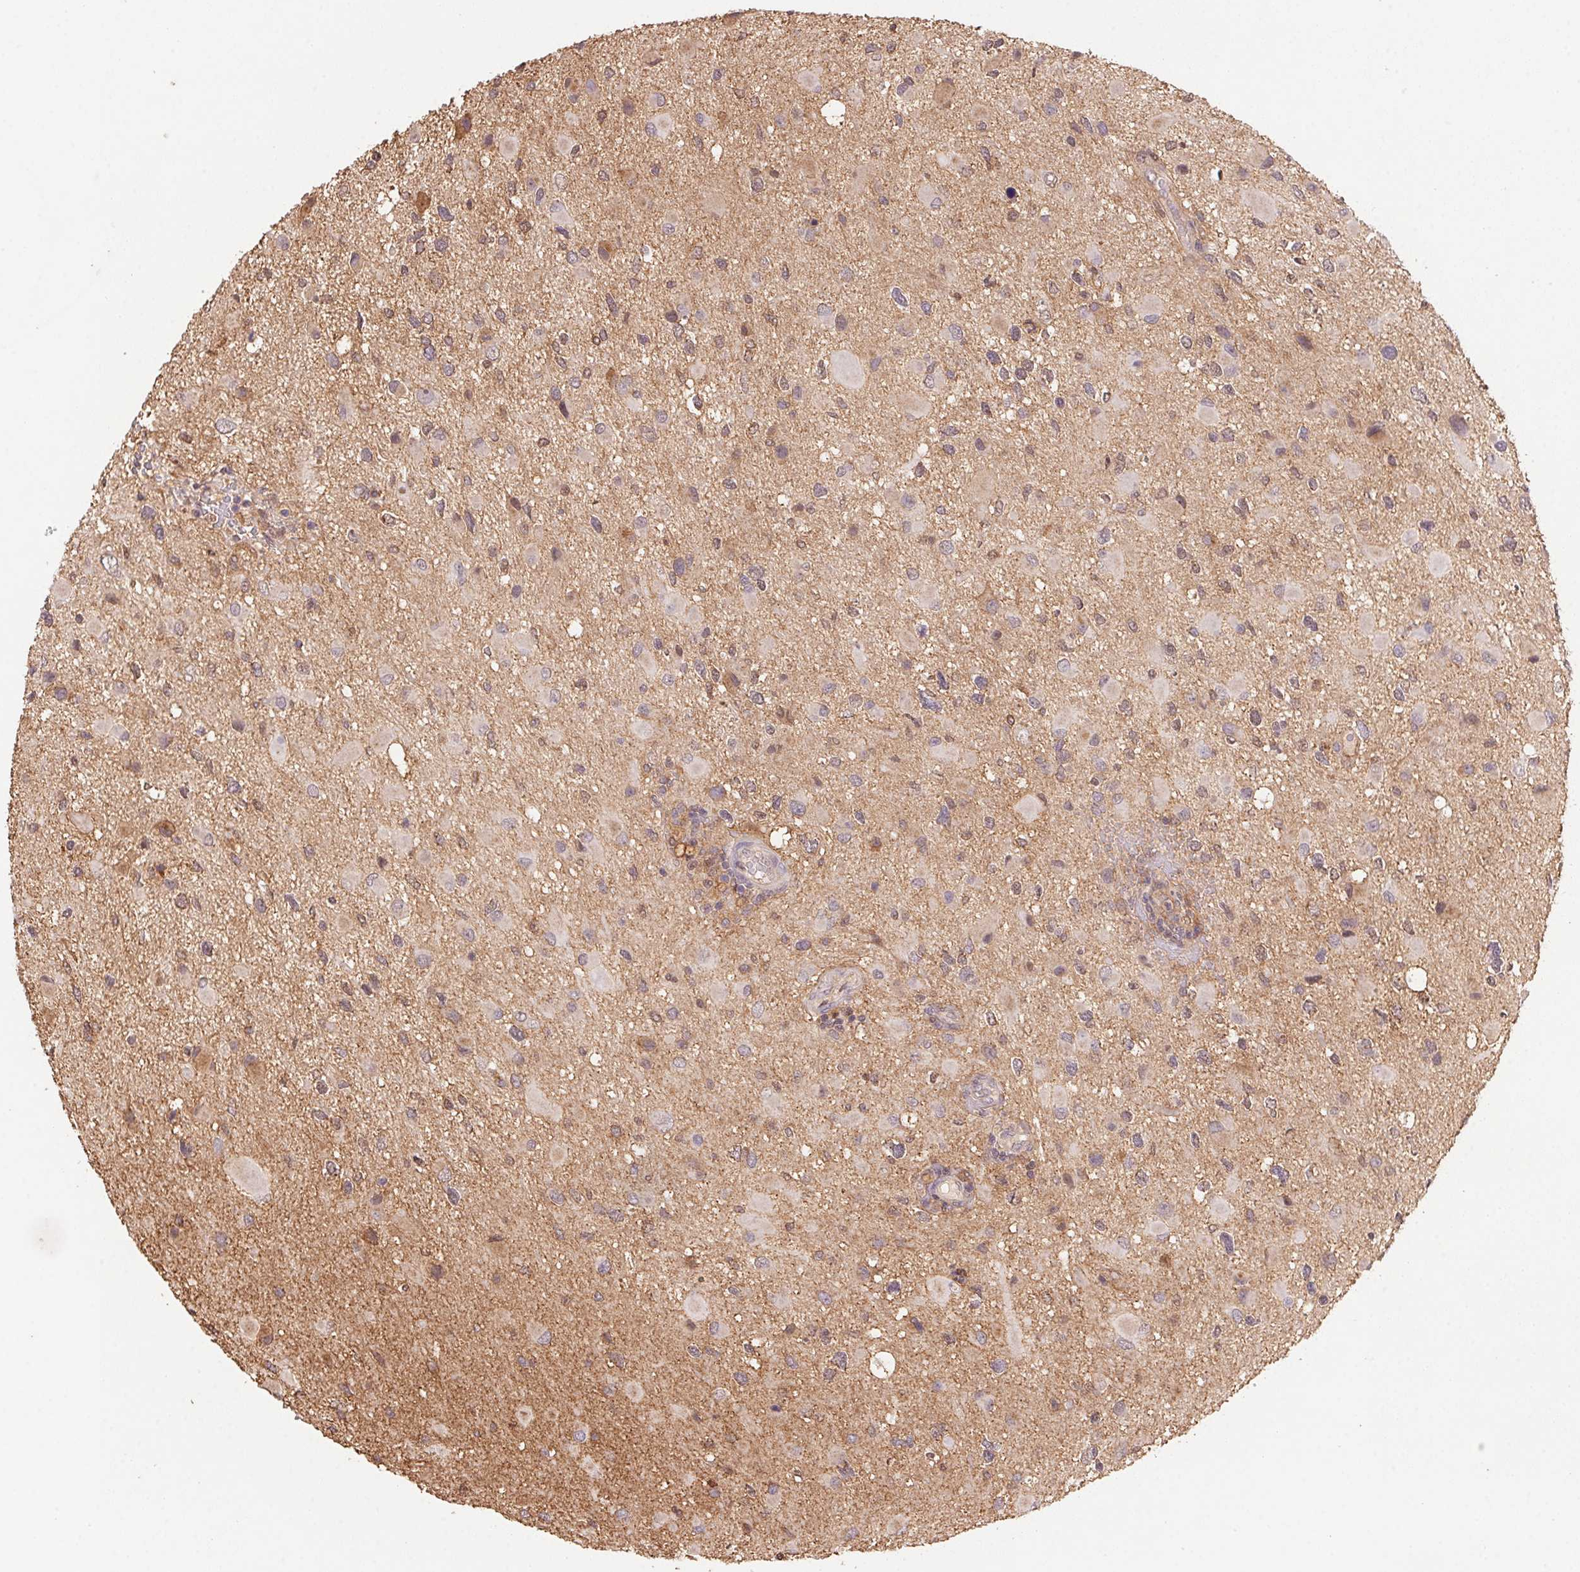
{"staining": {"intensity": "negative", "quantity": "none", "location": "none"}, "tissue": "glioma", "cell_type": "Tumor cells", "image_type": "cancer", "snomed": [{"axis": "morphology", "description": "Glioma, malignant, Low grade"}, {"axis": "topography", "description": "Brain"}], "caption": "Tumor cells are negative for brown protein staining in glioma. (Stains: DAB (3,3'-diaminobenzidine) immunohistochemistry with hematoxylin counter stain, Microscopy: brightfield microscopy at high magnification).", "gene": "SLC52A2", "patient": {"sex": "female", "age": 32}}